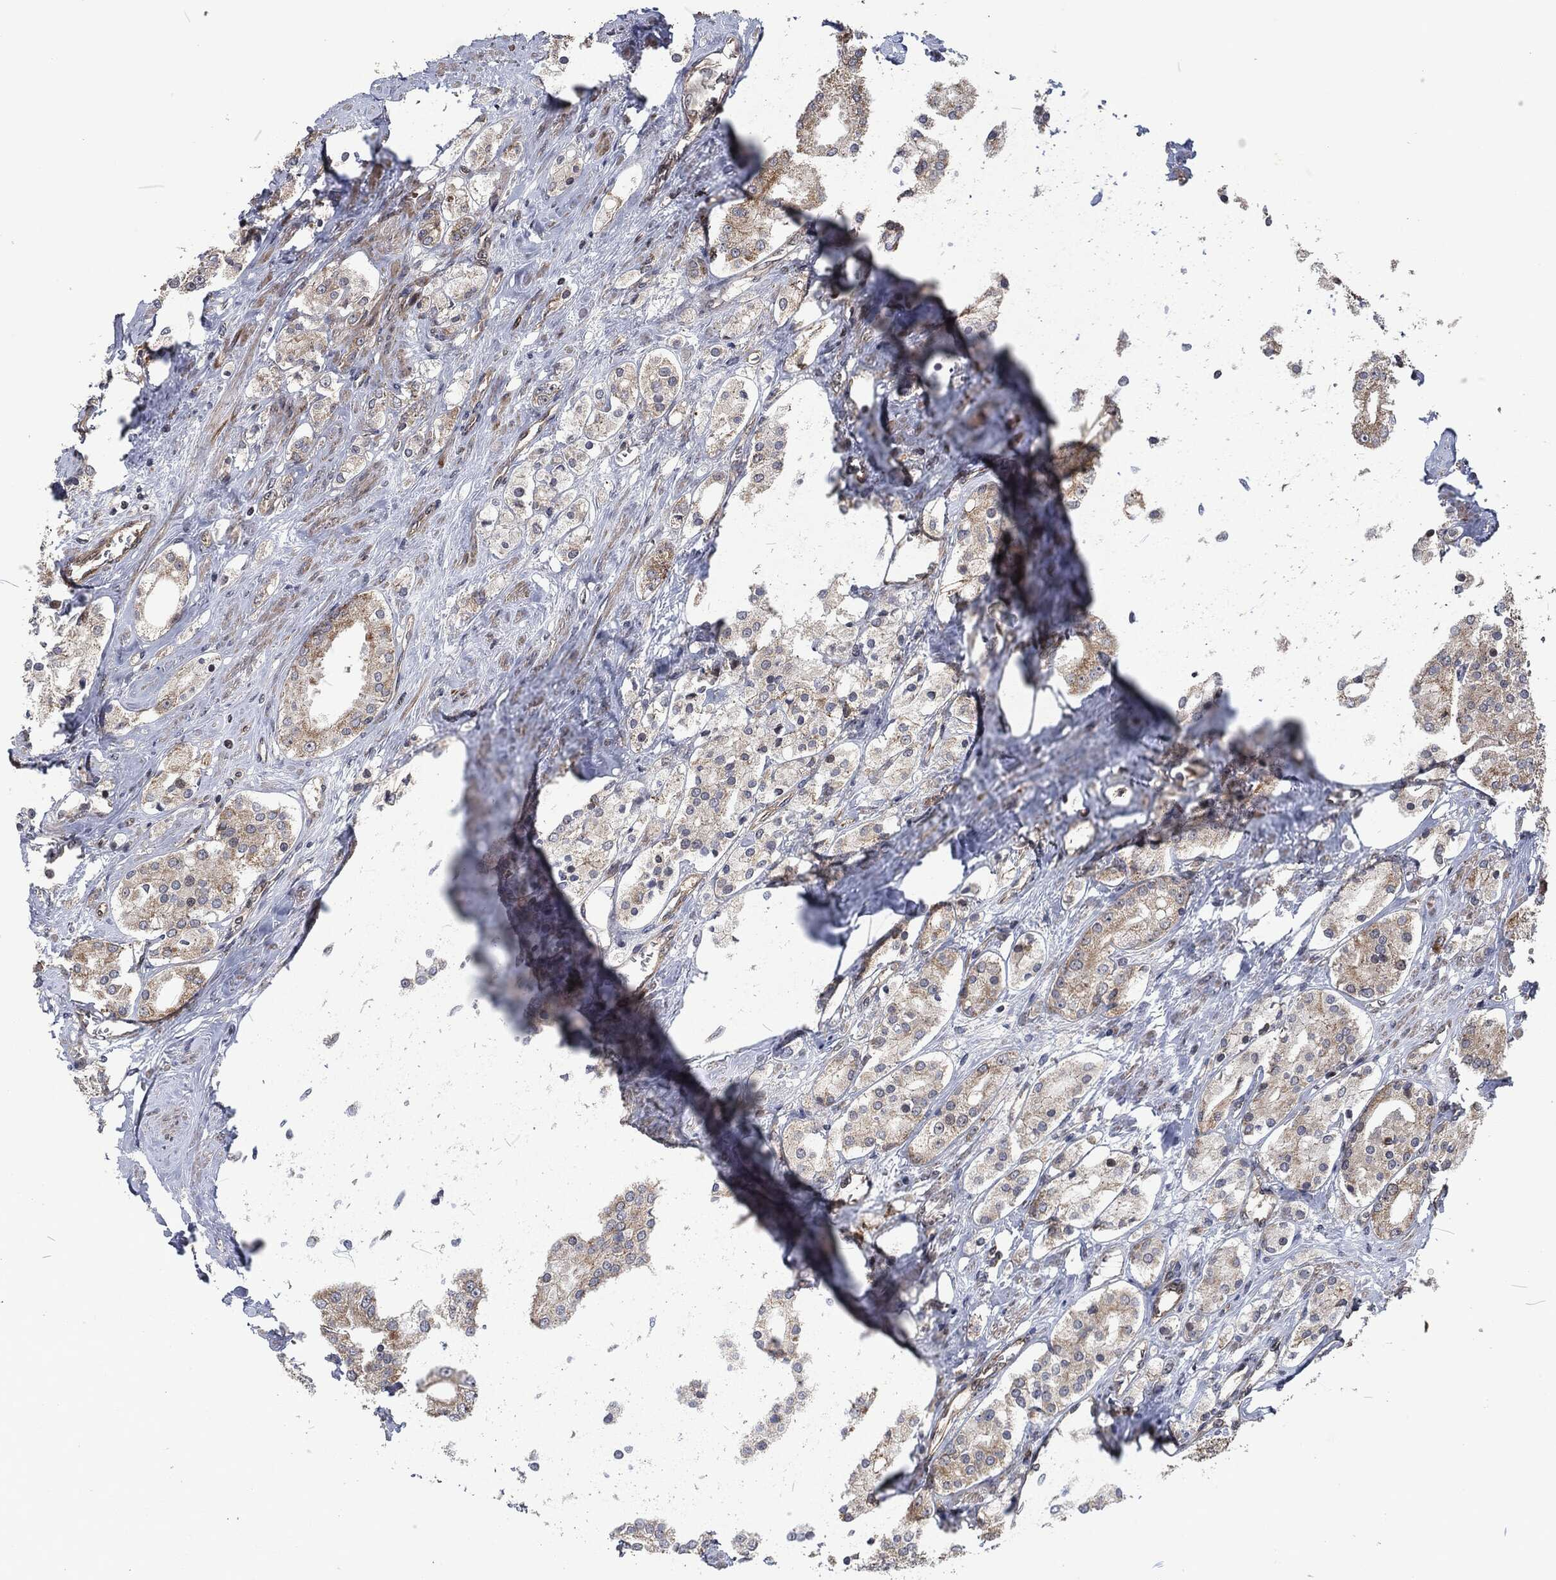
{"staining": {"intensity": "weak", "quantity": ">75%", "location": "cytoplasmic/membranous"}, "tissue": "prostate cancer", "cell_type": "Tumor cells", "image_type": "cancer", "snomed": [{"axis": "morphology", "description": "Adenocarcinoma, NOS"}, {"axis": "topography", "description": "Prostate and seminal vesicle, NOS"}, {"axis": "topography", "description": "Prostate"}], "caption": "About >75% of tumor cells in prostate adenocarcinoma show weak cytoplasmic/membranous protein expression as visualized by brown immunohistochemical staining.", "gene": "CMPK2", "patient": {"sex": "male", "age": 67}}